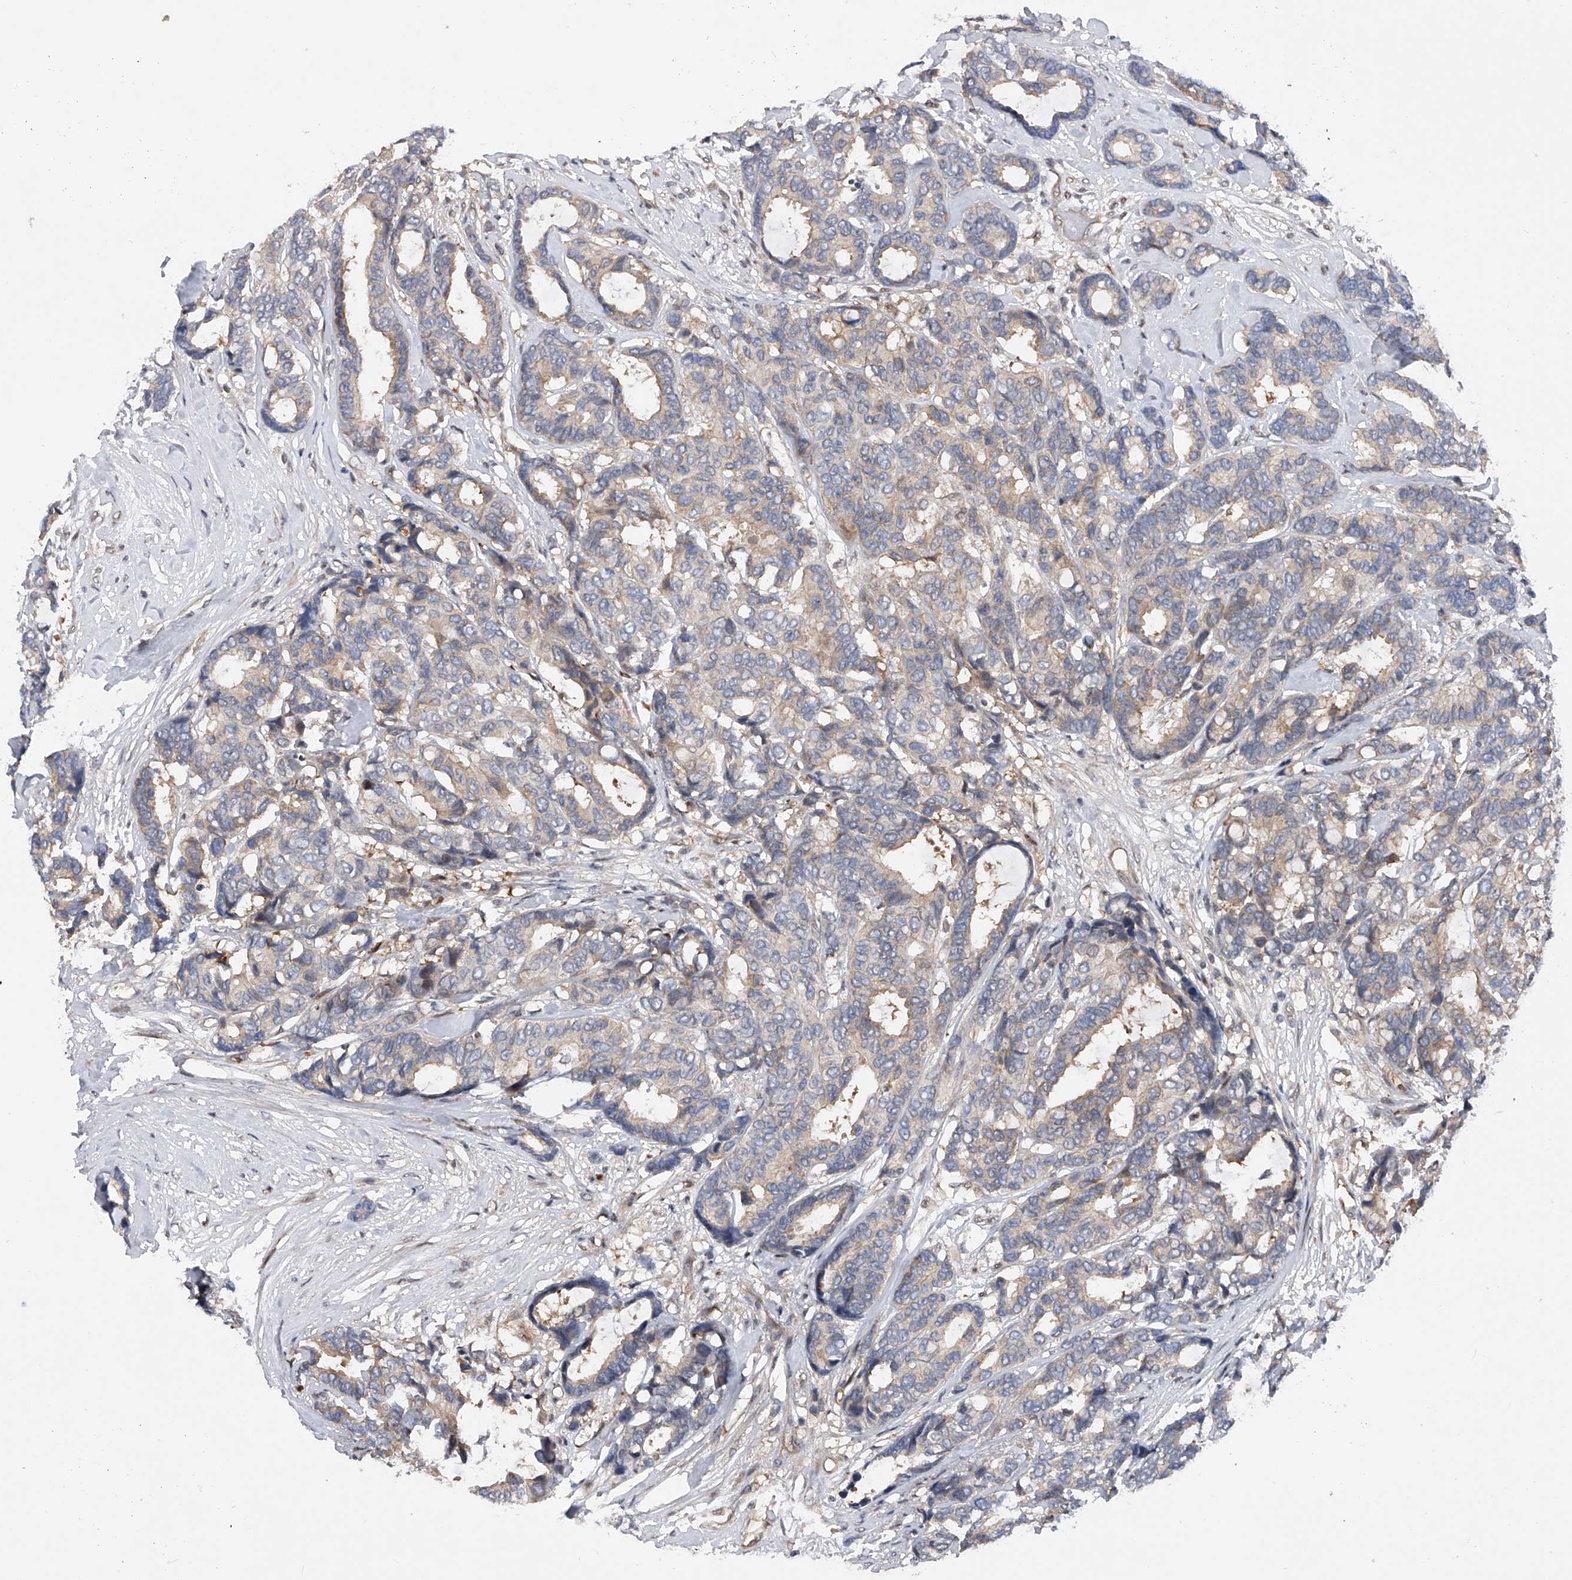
{"staining": {"intensity": "negative", "quantity": "none", "location": "none"}, "tissue": "breast cancer", "cell_type": "Tumor cells", "image_type": "cancer", "snomed": [{"axis": "morphology", "description": "Duct carcinoma"}, {"axis": "topography", "description": "Breast"}], "caption": "Breast cancer (infiltrating ductal carcinoma) was stained to show a protein in brown. There is no significant expression in tumor cells.", "gene": "RWDD2A", "patient": {"sex": "female", "age": 87}}